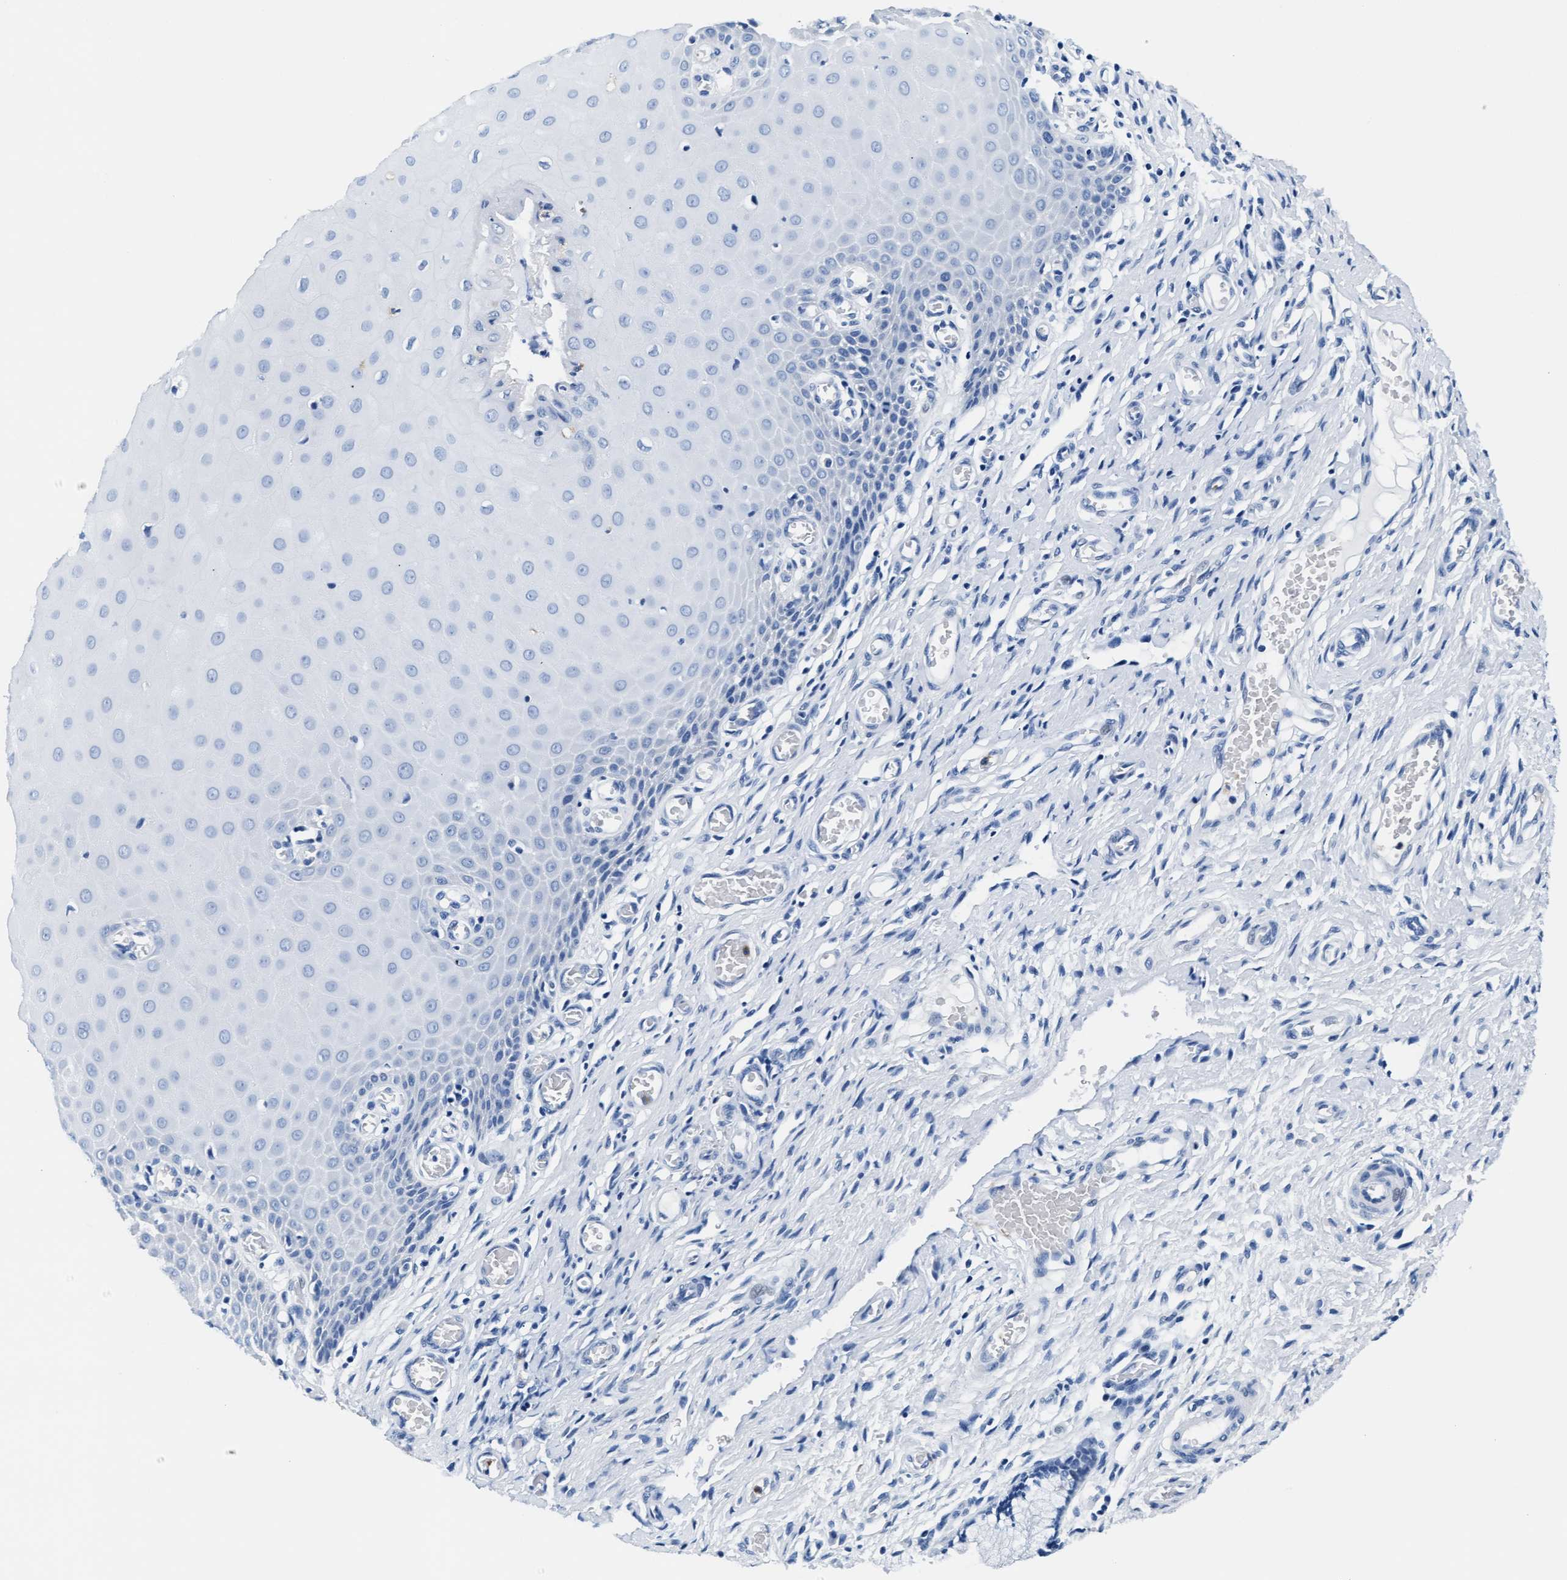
{"staining": {"intensity": "negative", "quantity": "none", "location": "none"}, "tissue": "cervix", "cell_type": "Glandular cells", "image_type": "normal", "snomed": [{"axis": "morphology", "description": "Normal tissue, NOS"}, {"axis": "topography", "description": "Cervix"}], "caption": "This is an IHC histopathology image of benign cervix. There is no staining in glandular cells.", "gene": "MMP8", "patient": {"sex": "female", "age": 55}}